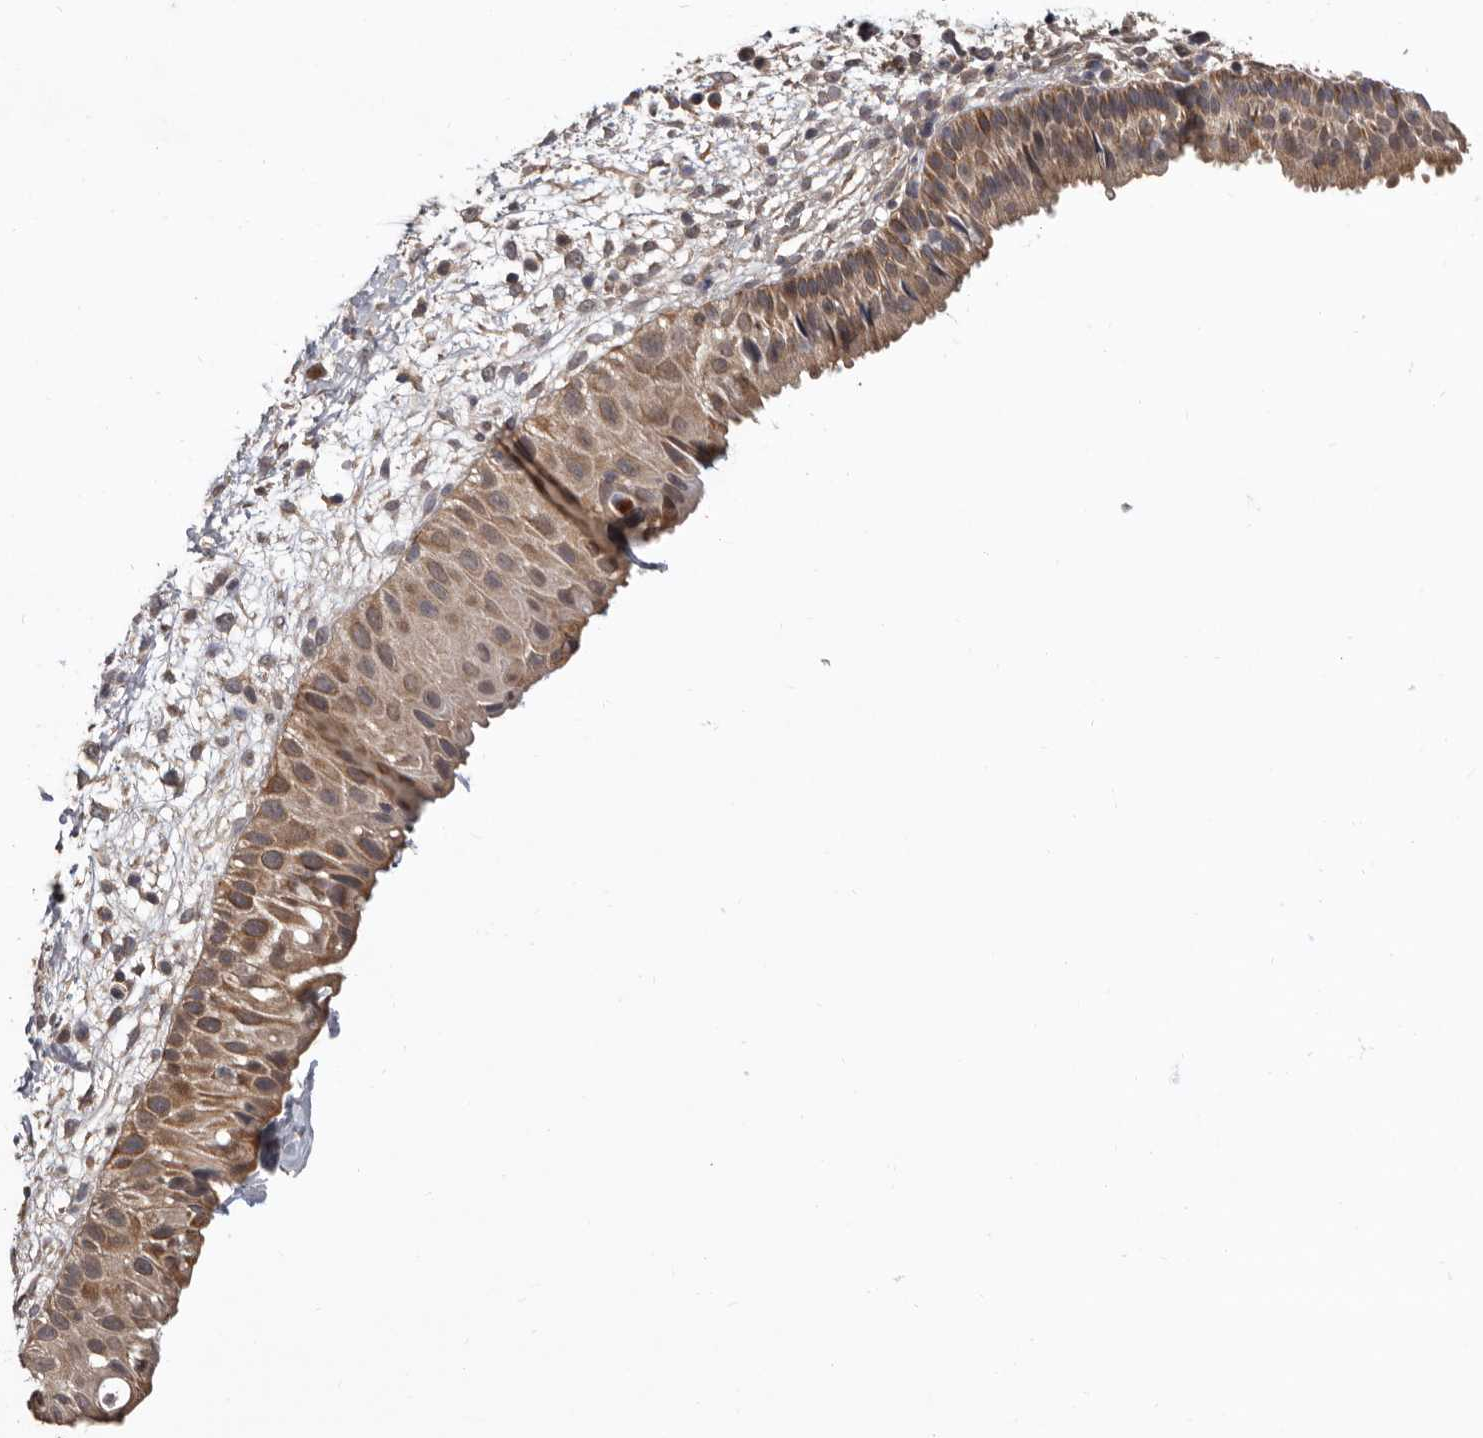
{"staining": {"intensity": "moderate", "quantity": ">75%", "location": "cytoplasmic/membranous"}, "tissue": "nasopharynx", "cell_type": "Respiratory epithelial cells", "image_type": "normal", "snomed": [{"axis": "morphology", "description": "Normal tissue, NOS"}, {"axis": "topography", "description": "Nasopharynx"}], "caption": "The image demonstrates immunohistochemical staining of unremarkable nasopharynx. There is moderate cytoplasmic/membranous expression is present in about >75% of respiratory epithelial cells. Immunohistochemistry (ihc) stains the protein of interest in brown and the nuclei are stained blue.", "gene": "FGFR4", "patient": {"sex": "male", "age": 22}}